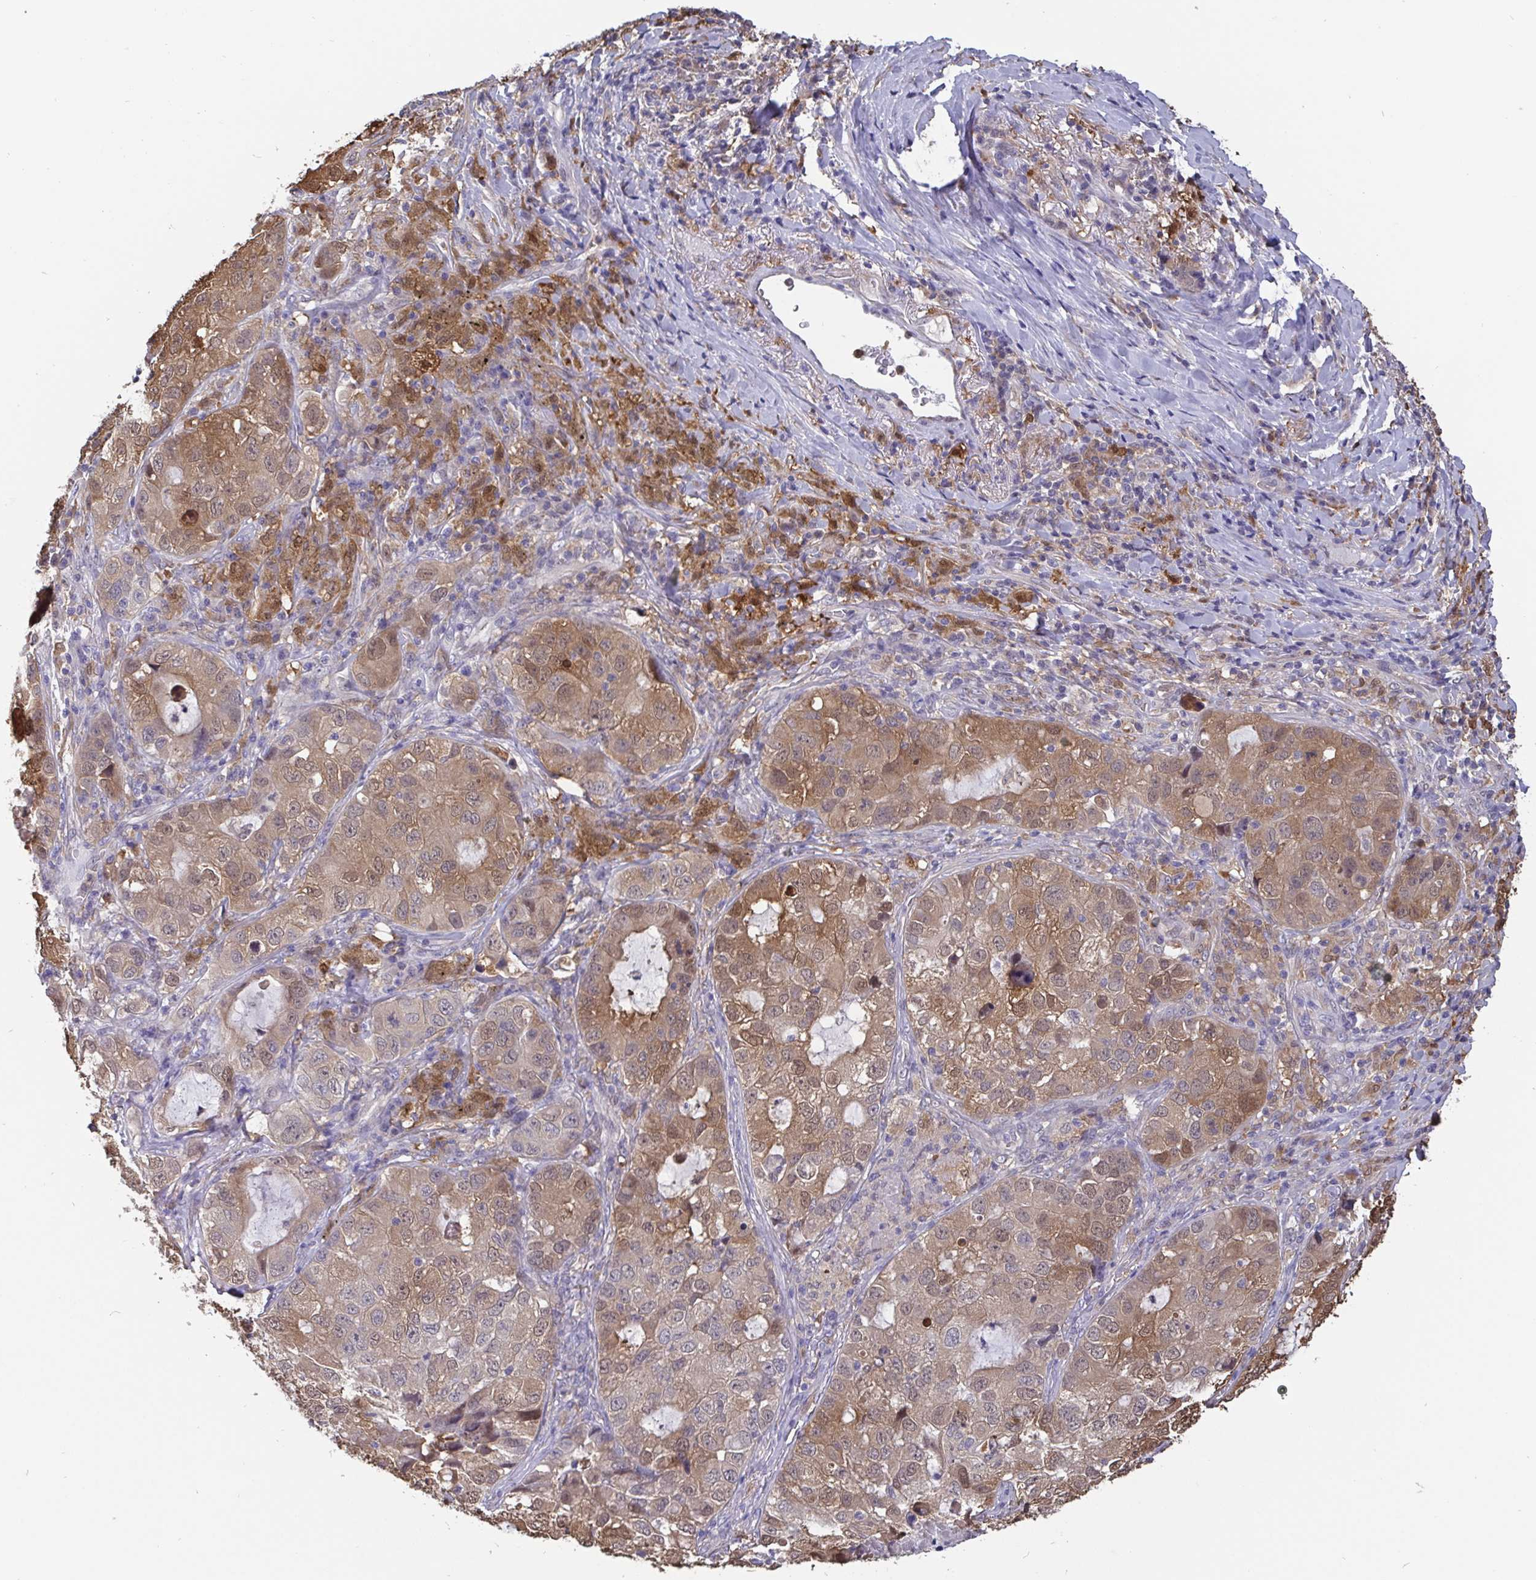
{"staining": {"intensity": "moderate", "quantity": ">75%", "location": "cytoplasmic/membranous,nuclear"}, "tissue": "lung cancer", "cell_type": "Tumor cells", "image_type": "cancer", "snomed": [{"axis": "morphology", "description": "Normal morphology"}, {"axis": "morphology", "description": "Adenocarcinoma, NOS"}, {"axis": "topography", "description": "Lymph node"}, {"axis": "topography", "description": "Lung"}], "caption": "Brown immunohistochemical staining in lung cancer exhibits moderate cytoplasmic/membranous and nuclear positivity in approximately >75% of tumor cells. (DAB IHC, brown staining for protein, blue staining for nuclei).", "gene": "IDH1", "patient": {"sex": "female", "age": 51}}